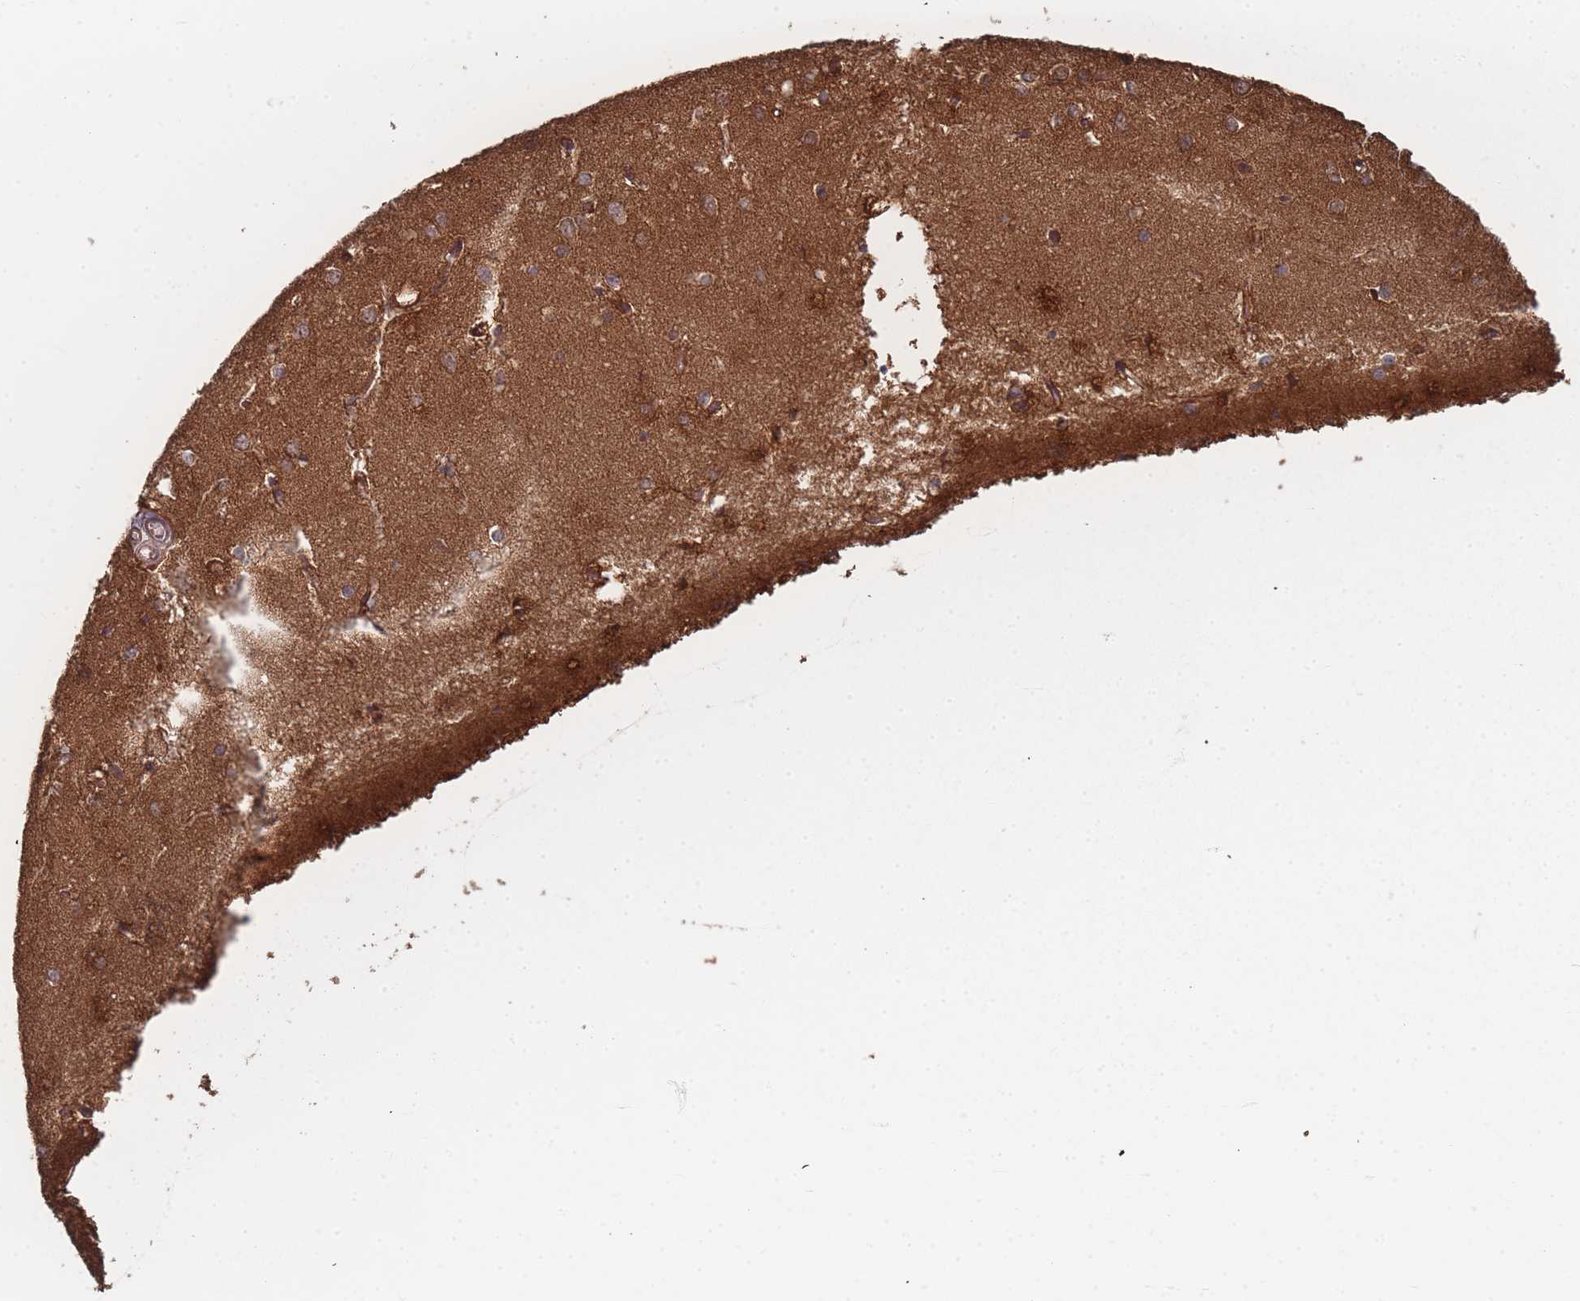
{"staining": {"intensity": "weak", "quantity": "<25%", "location": "cytoplasmic/membranous"}, "tissue": "cerebral cortex", "cell_type": "Endothelial cells", "image_type": "normal", "snomed": [{"axis": "morphology", "description": "Normal tissue, NOS"}, {"axis": "topography", "description": "Cerebral cortex"}], "caption": "DAB immunohistochemical staining of normal cerebral cortex displays no significant expression in endothelial cells. Brightfield microscopy of immunohistochemistry (IHC) stained with DAB (3,3'-diaminobenzidine) (brown) and hematoxylin (blue), captured at high magnification.", "gene": "PSMB3", "patient": {"sex": "female", "age": 64}}